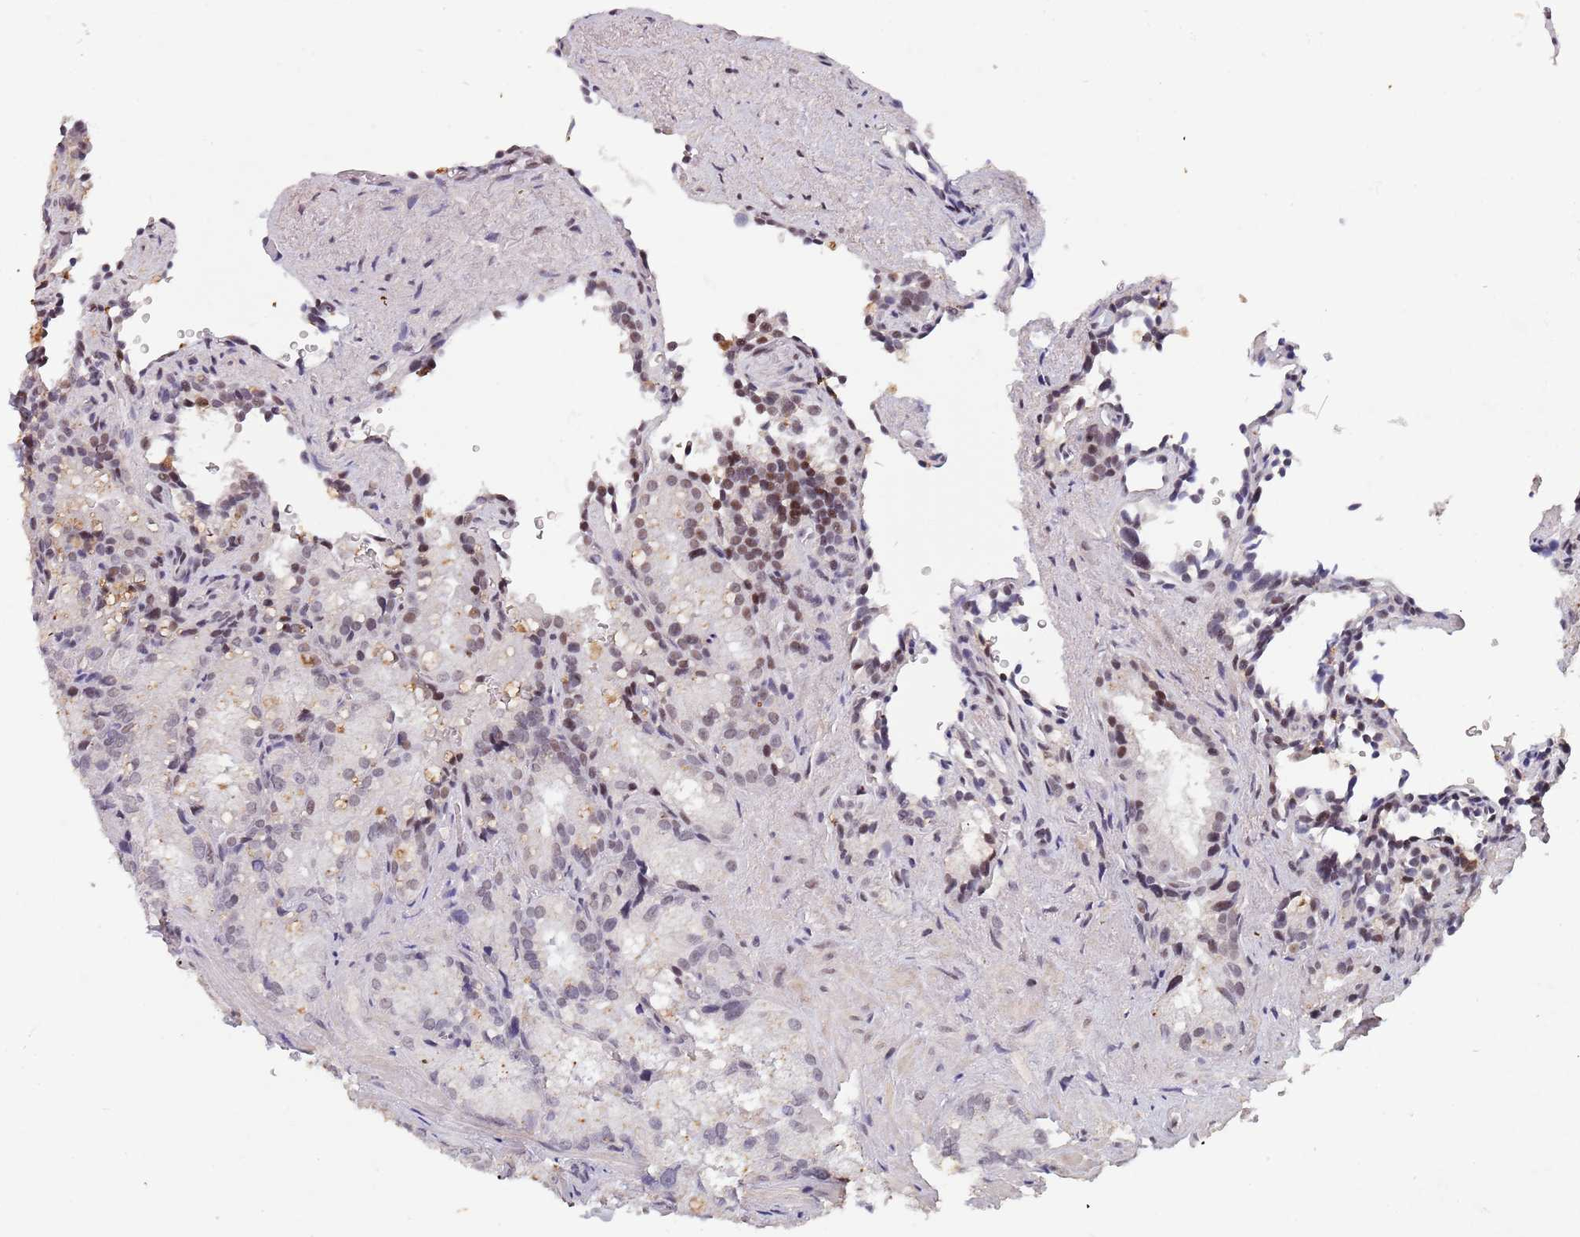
{"staining": {"intensity": "weak", "quantity": "<25%", "location": "nuclear"}, "tissue": "seminal vesicle", "cell_type": "Glandular cells", "image_type": "normal", "snomed": [{"axis": "morphology", "description": "Normal tissue, NOS"}, {"axis": "topography", "description": "Seminal veicle"}], "caption": "This is an IHC histopathology image of normal seminal vesicle. There is no staining in glandular cells.", "gene": "CIZ1", "patient": {"sex": "male", "age": 62}}